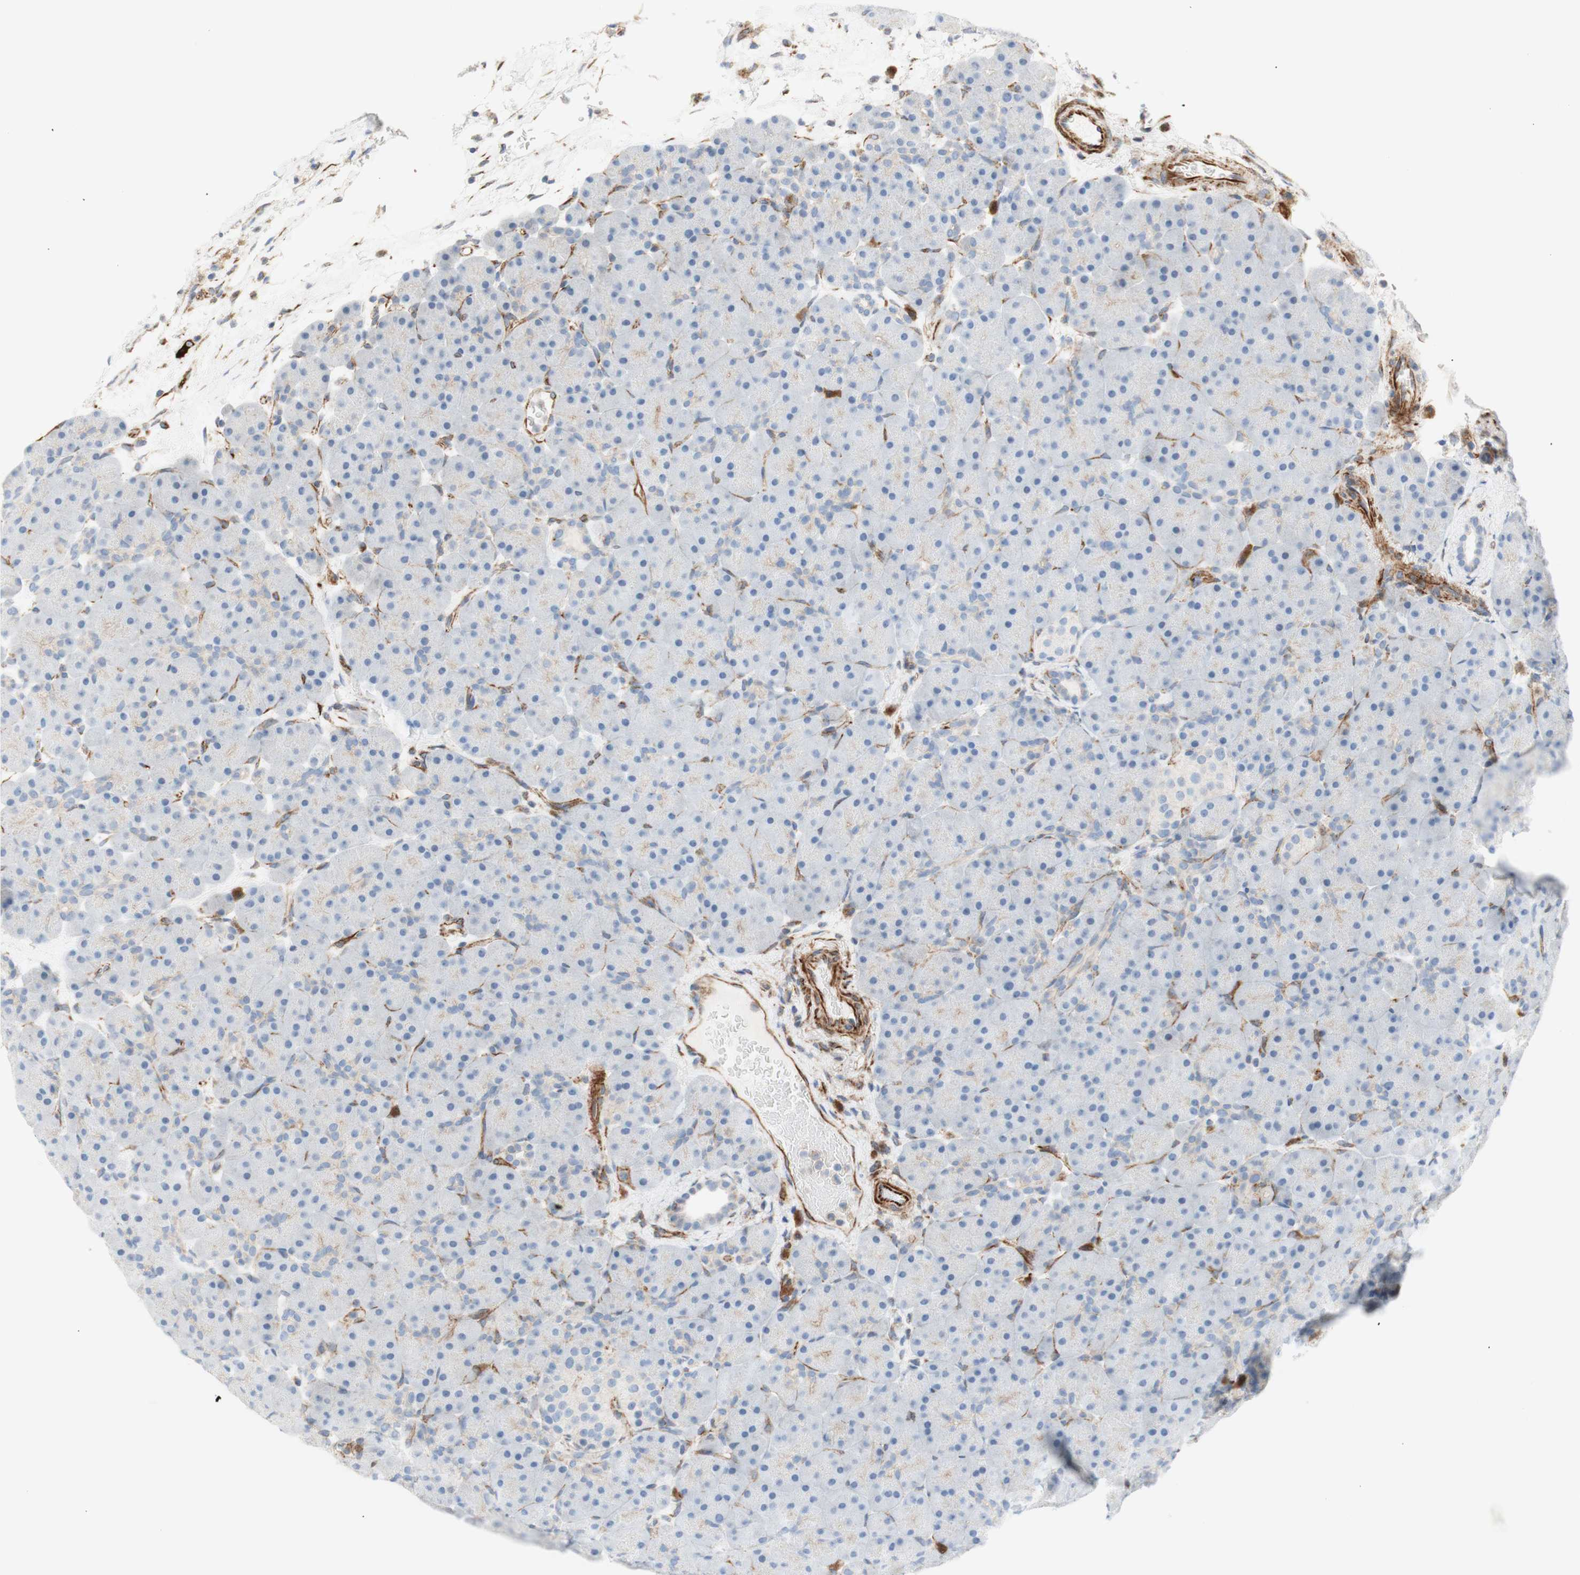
{"staining": {"intensity": "negative", "quantity": "none", "location": "none"}, "tissue": "pancreas", "cell_type": "Exocrine glandular cells", "image_type": "normal", "snomed": [{"axis": "morphology", "description": "Normal tissue, NOS"}, {"axis": "topography", "description": "Pancreas"}], "caption": "This is an immunohistochemistry (IHC) image of normal pancreas. There is no expression in exocrine glandular cells.", "gene": "POU2AF1", "patient": {"sex": "male", "age": 66}}